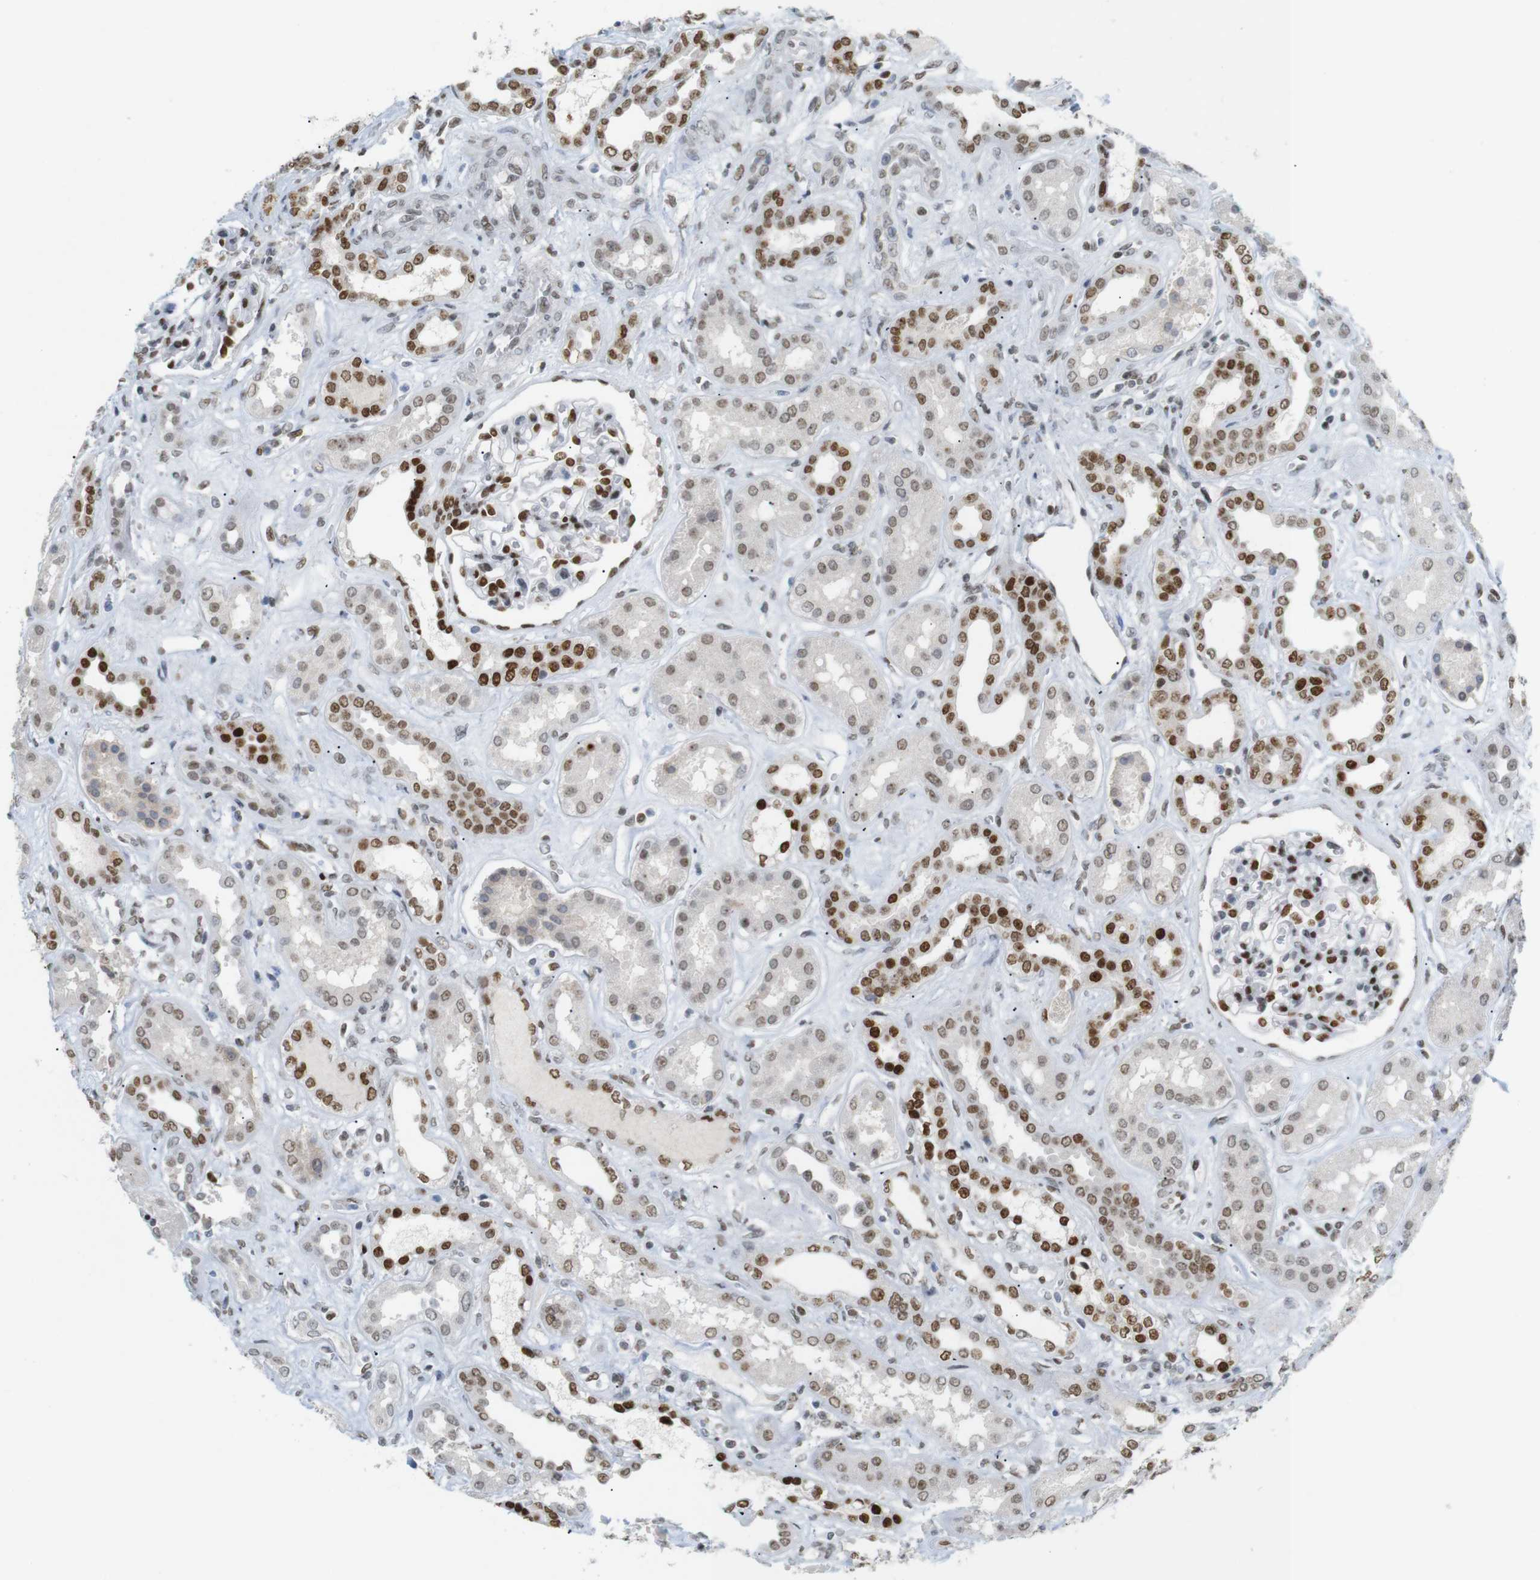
{"staining": {"intensity": "strong", "quantity": "25%-75%", "location": "nuclear"}, "tissue": "kidney", "cell_type": "Cells in glomeruli", "image_type": "normal", "snomed": [{"axis": "morphology", "description": "Normal tissue, NOS"}, {"axis": "topography", "description": "Kidney"}], "caption": "IHC staining of normal kidney, which displays high levels of strong nuclear expression in approximately 25%-75% of cells in glomeruli indicating strong nuclear protein positivity. The staining was performed using DAB (3,3'-diaminobenzidine) (brown) for protein detection and nuclei were counterstained in hematoxylin (blue).", "gene": "RIOX2", "patient": {"sex": "male", "age": 59}}